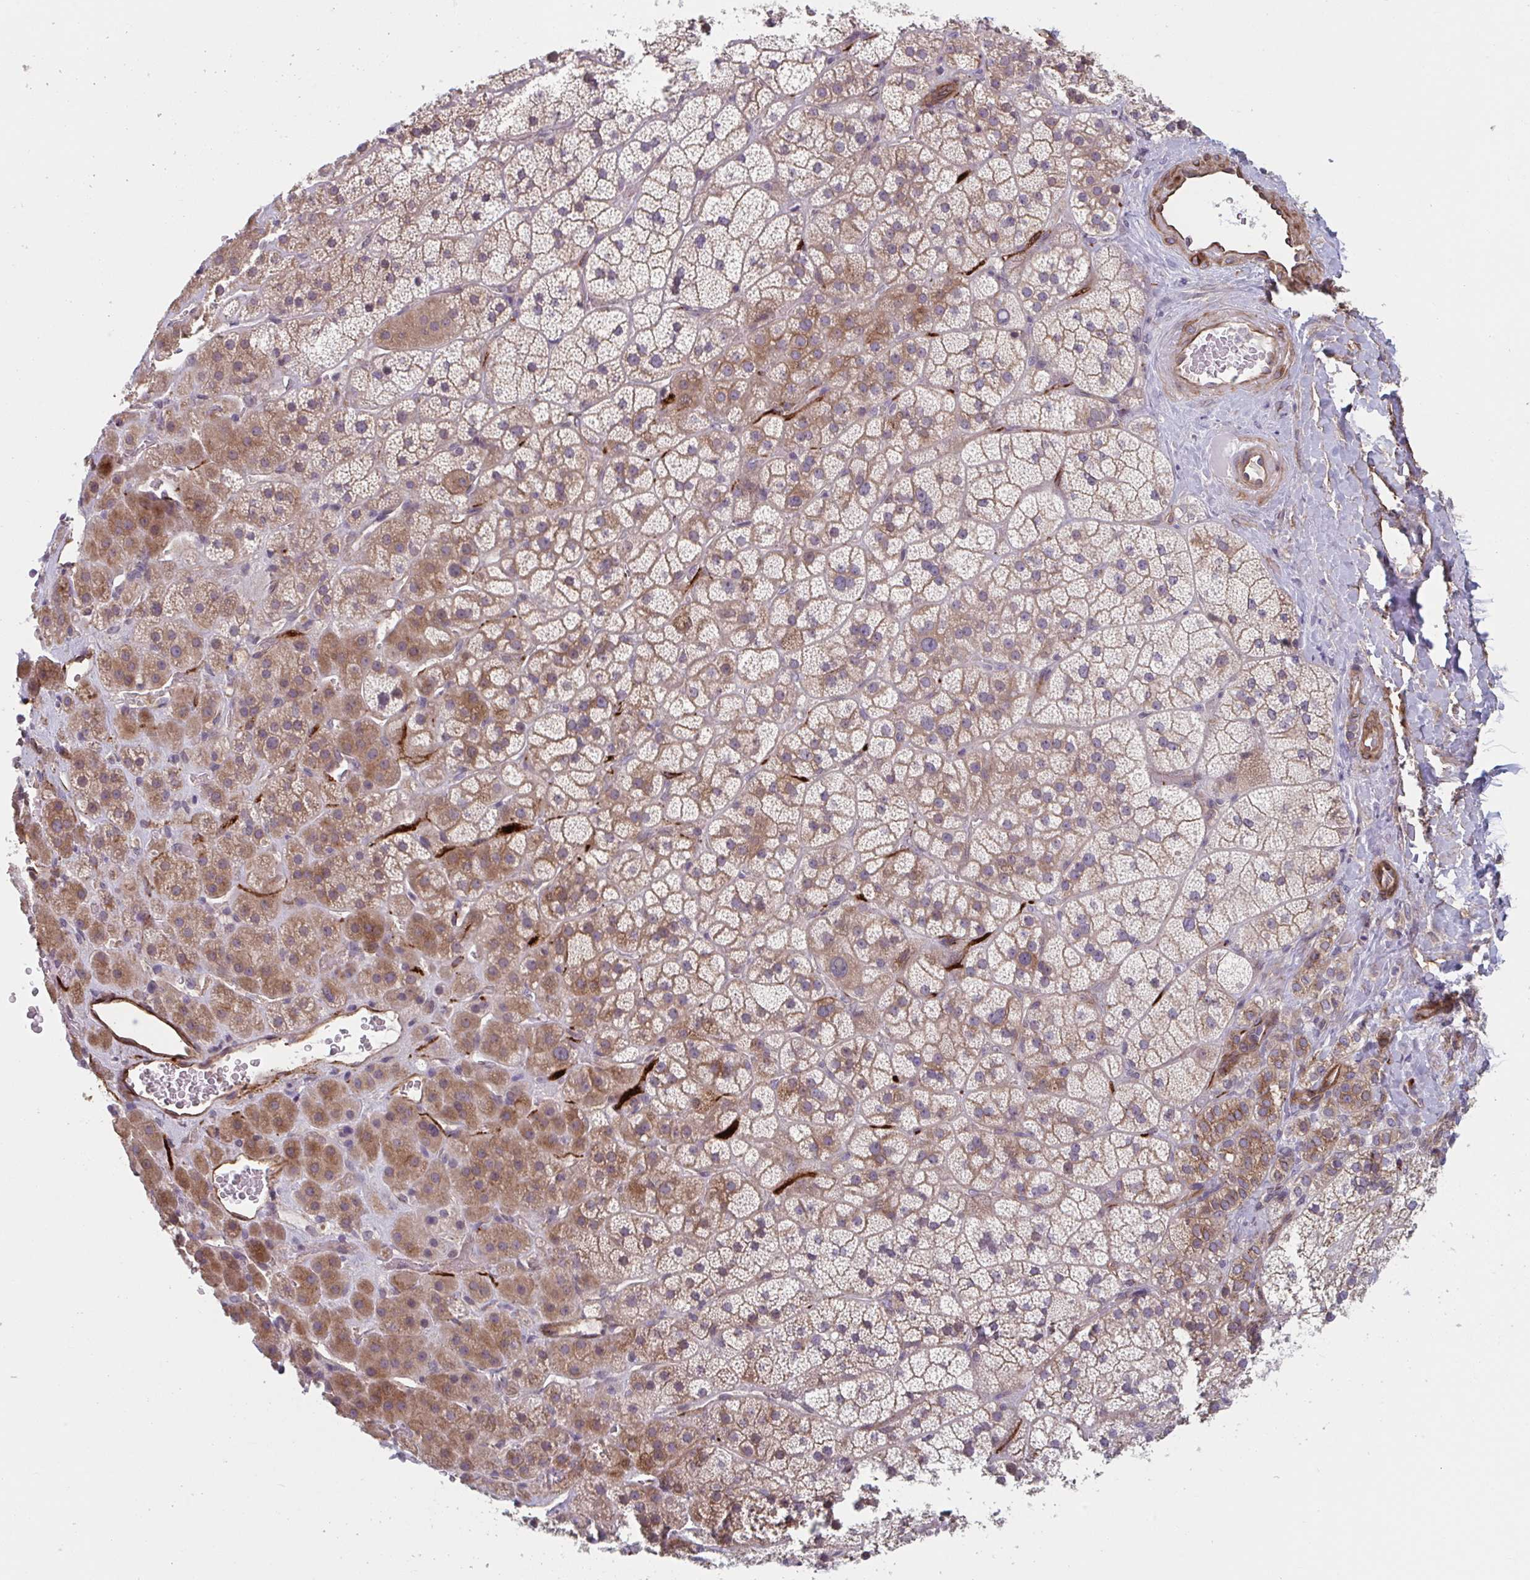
{"staining": {"intensity": "moderate", "quantity": "25%-75%", "location": "cytoplasmic/membranous"}, "tissue": "adrenal gland", "cell_type": "Glandular cells", "image_type": "normal", "snomed": [{"axis": "morphology", "description": "Normal tissue, NOS"}, {"axis": "topography", "description": "Adrenal gland"}], "caption": "The immunohistochemical stain highlights moderate cytoplasmic/membranous staining in glandular cells of unremarkable adrenal gland. (DAB (3,3'-diaminobenzidine) IHC, brown staining for protein, blue staining for nuclei).", "gene": "TNFSF10", "patient": {"sex": "male", "age": 57}}